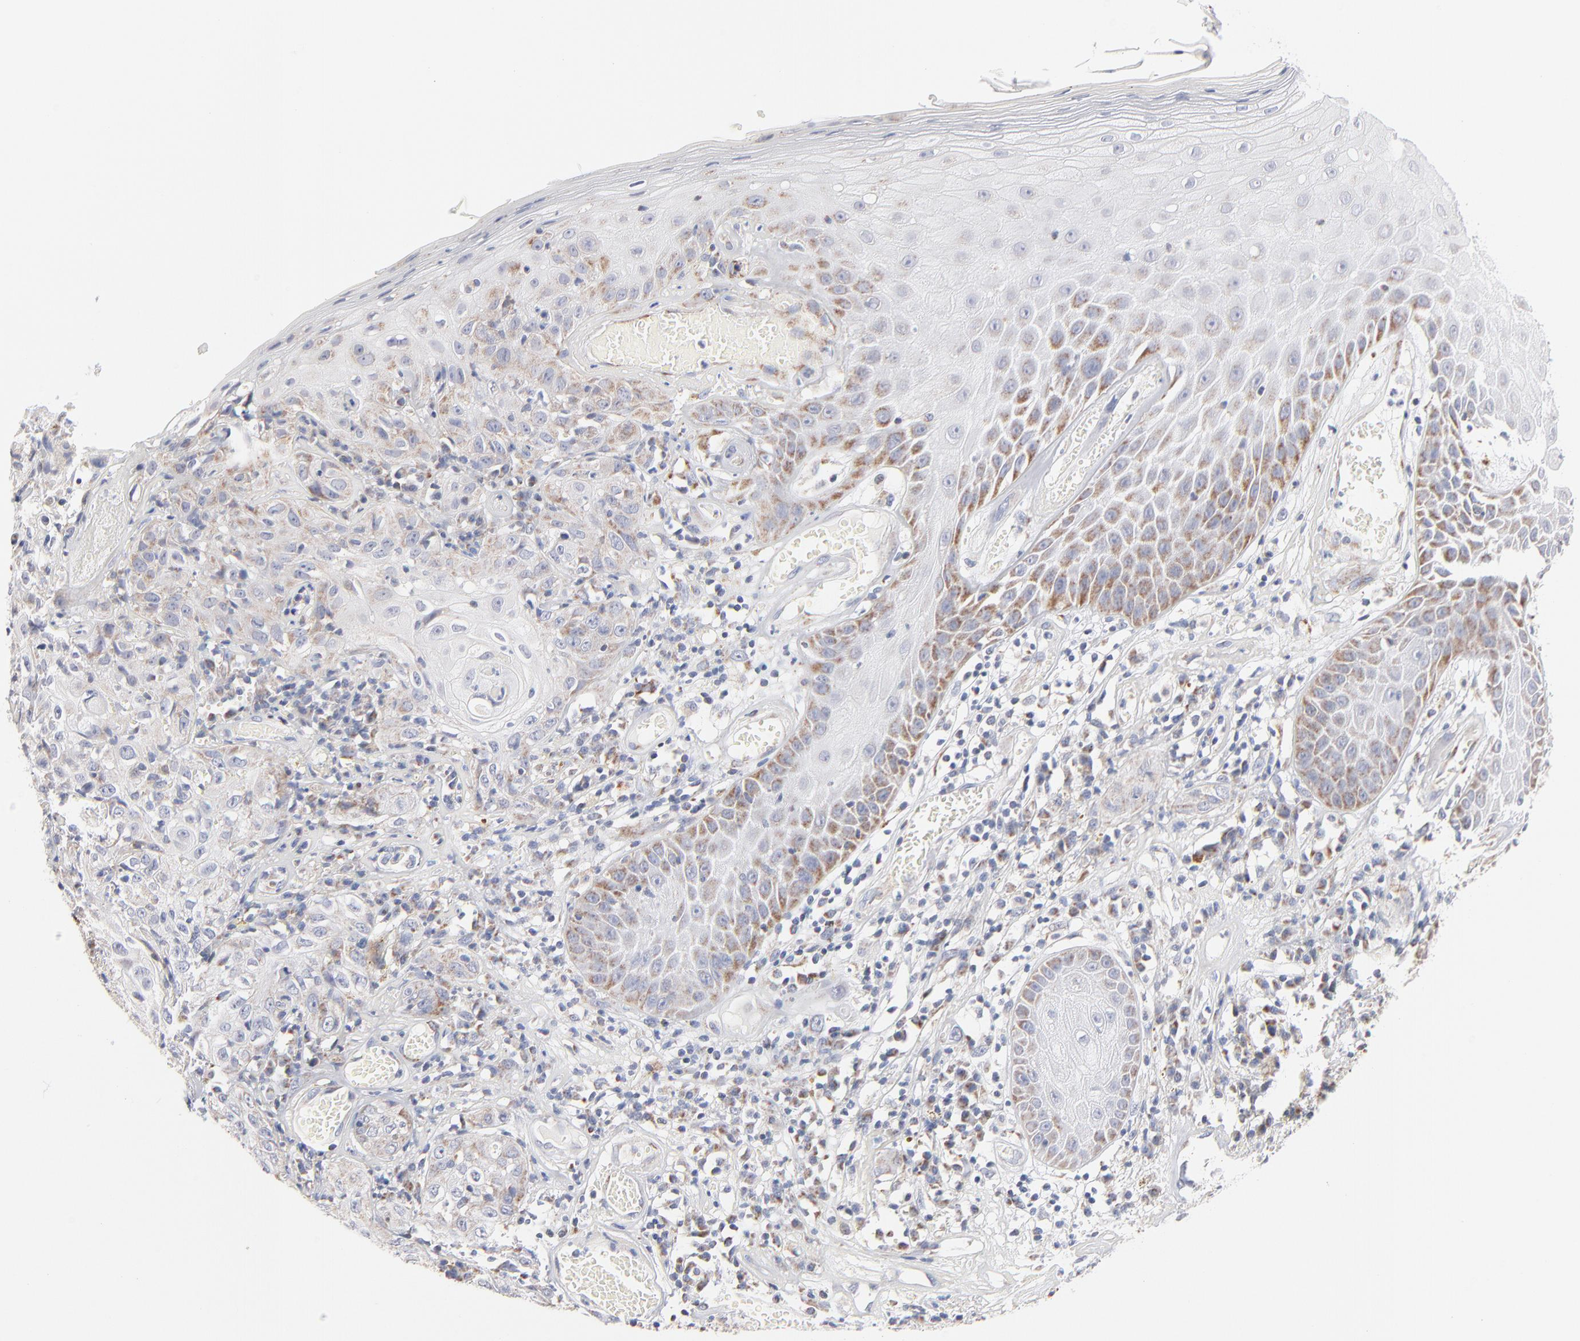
{"staining": {"intensity": "moderate", "quantity": "<25%", "location": "cytoplasmic/membranous"}, "tissue": "skin cancer", "cell_type": "Tumor cells", "image_type": "cancer", "snomed": [{"axis": "morphology", "description": "Squamous cell carcinoma, NOS"}, {"axis": "topography", "description": "Skin"}], "caption": "Squamous cell carcinoma (skin) tissue displays moderate cytoplasmic/membranous expression in approximately <25% of tumor cells", "gene": "MRPL58", "patient": {"sex": "male", "age": 65}}